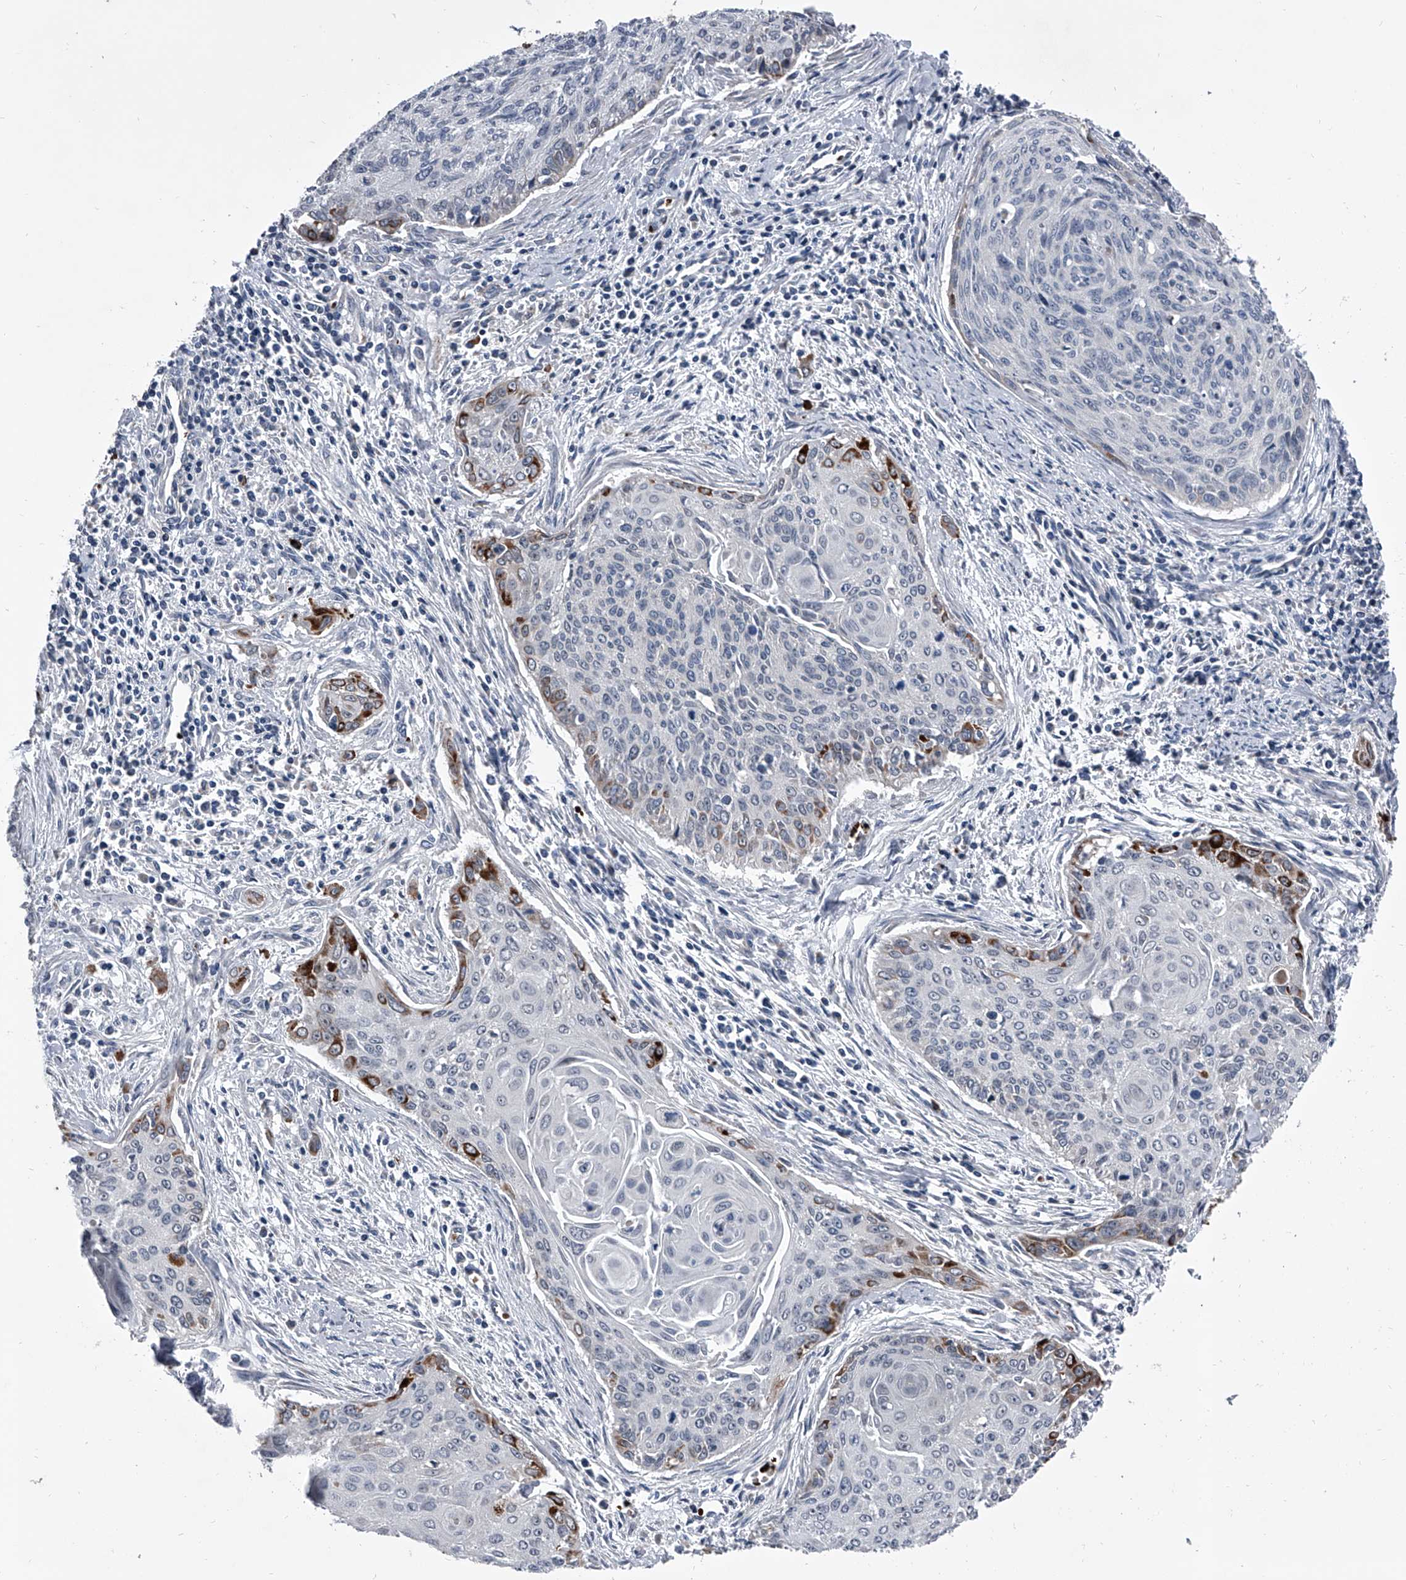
{"staining": {"intensity": "moderate", "quantity": "<25%", "location": "cytoplasmic/membranous"}, "tissue": "cervical cancer", "cell_type": "Tumor cells", "image_type": "cancer", "snomed": [{"axis": "morphology", "description": "Squamous cell carcinoma, NOS"}, {"axis": "topography", "description": "Cervix"}], "caption": "Protein expression analysis of cervical squamous cell carcinoma exhibits moderate cytoplasmic/membranous expression in approximately <25% of tumor cells.", "gene": "CEP85L", "patient": {"sex": "female", "age": 55}}